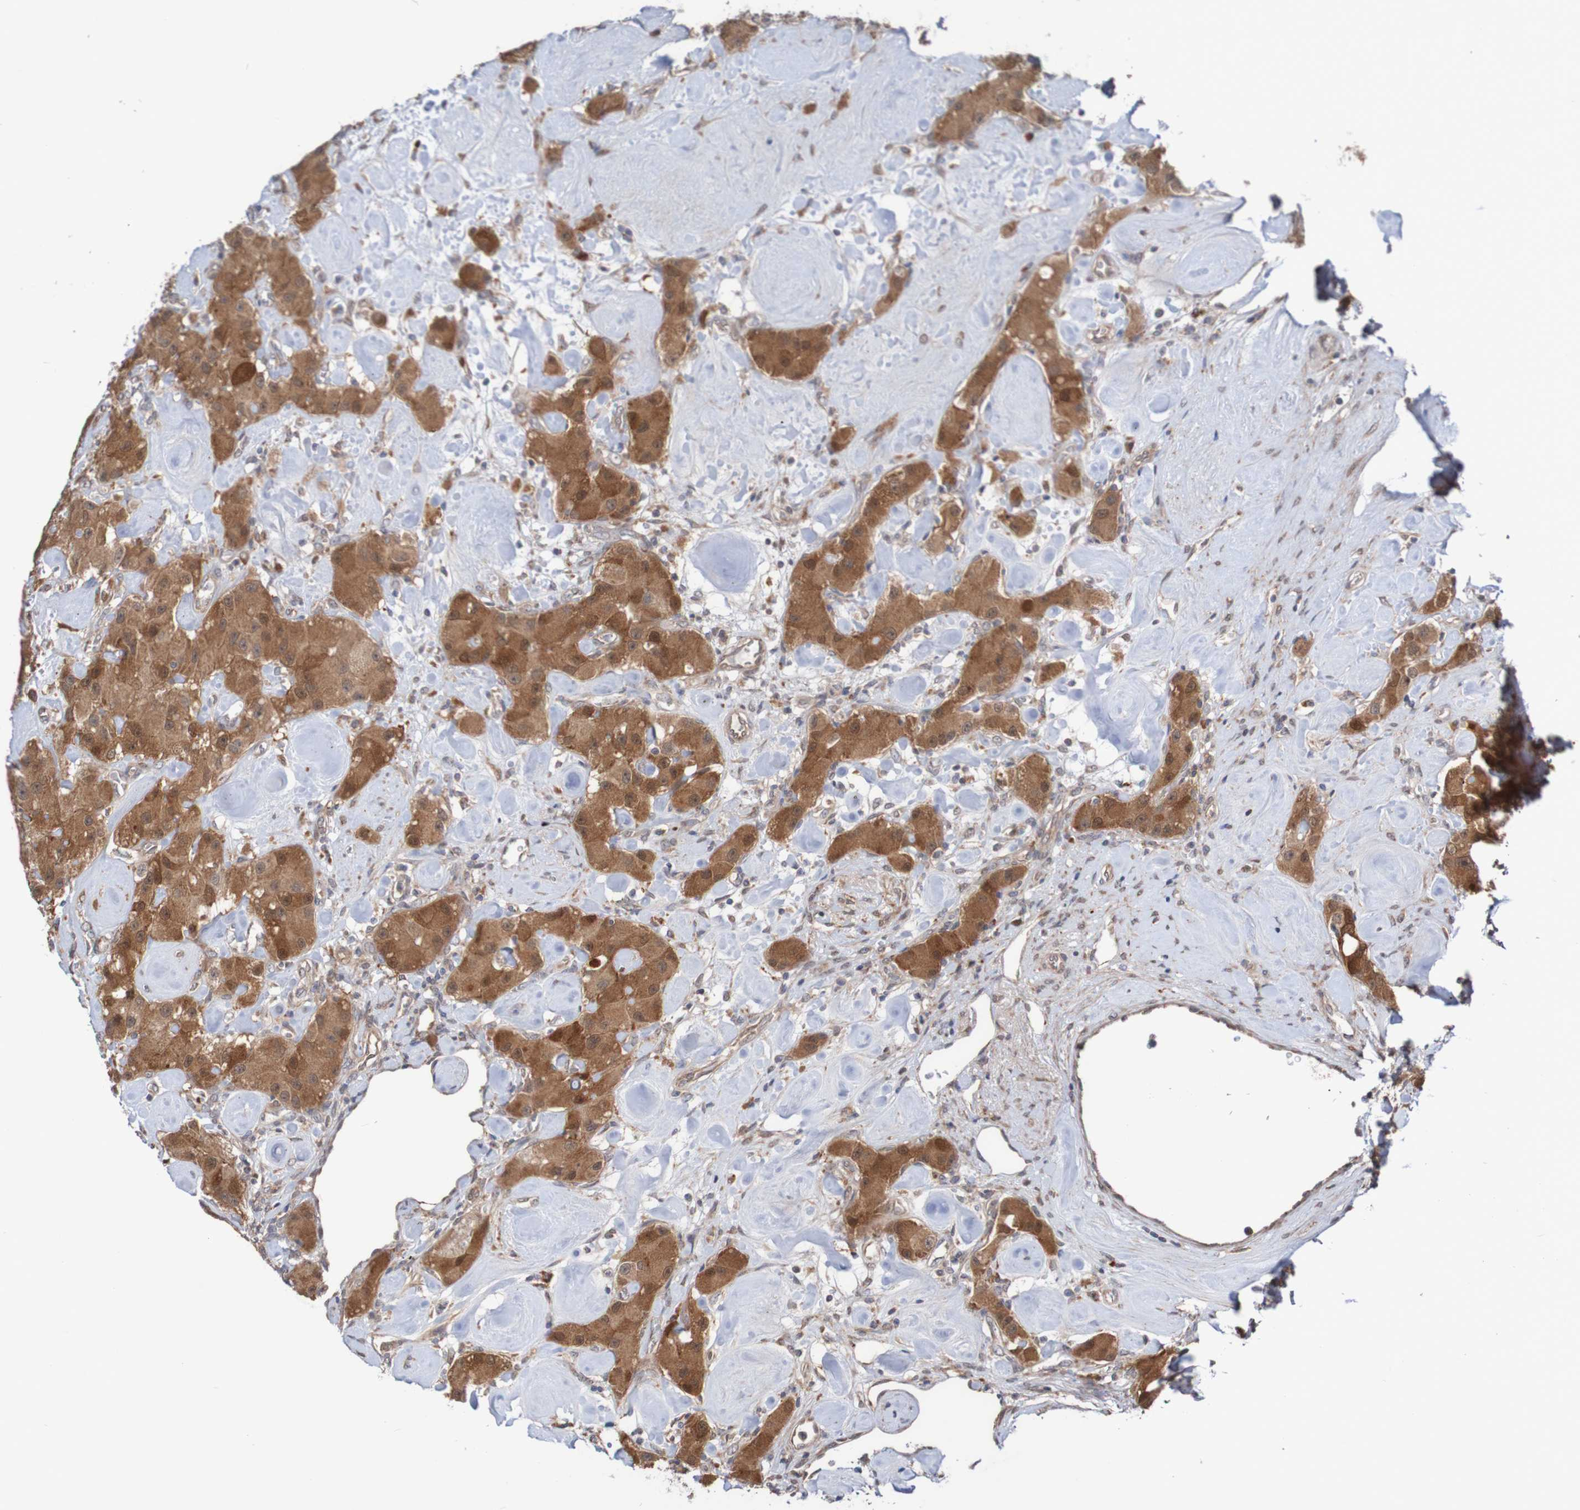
{"staining": {"intensity": "moderate", "quantity": ">75%", "location": "cytoplasmic/membranous"}, "tissue": "carcinoid", "cell_type": "Tumor cells", "image_type": "cancer", "snomed": [{"axis": "morphology", "description": "Carcinoid, malignant, NOS"}, {"axis": "topography", "description": "Pancreas"}], "caption": "Human carcinoid stained with a brown dye demonstrates moderate cytoplasmic/membranous positive expression in about >75% of tumor cells.", "gene": "PHPT1", "patient": {"sex": "male", "age": 41}}